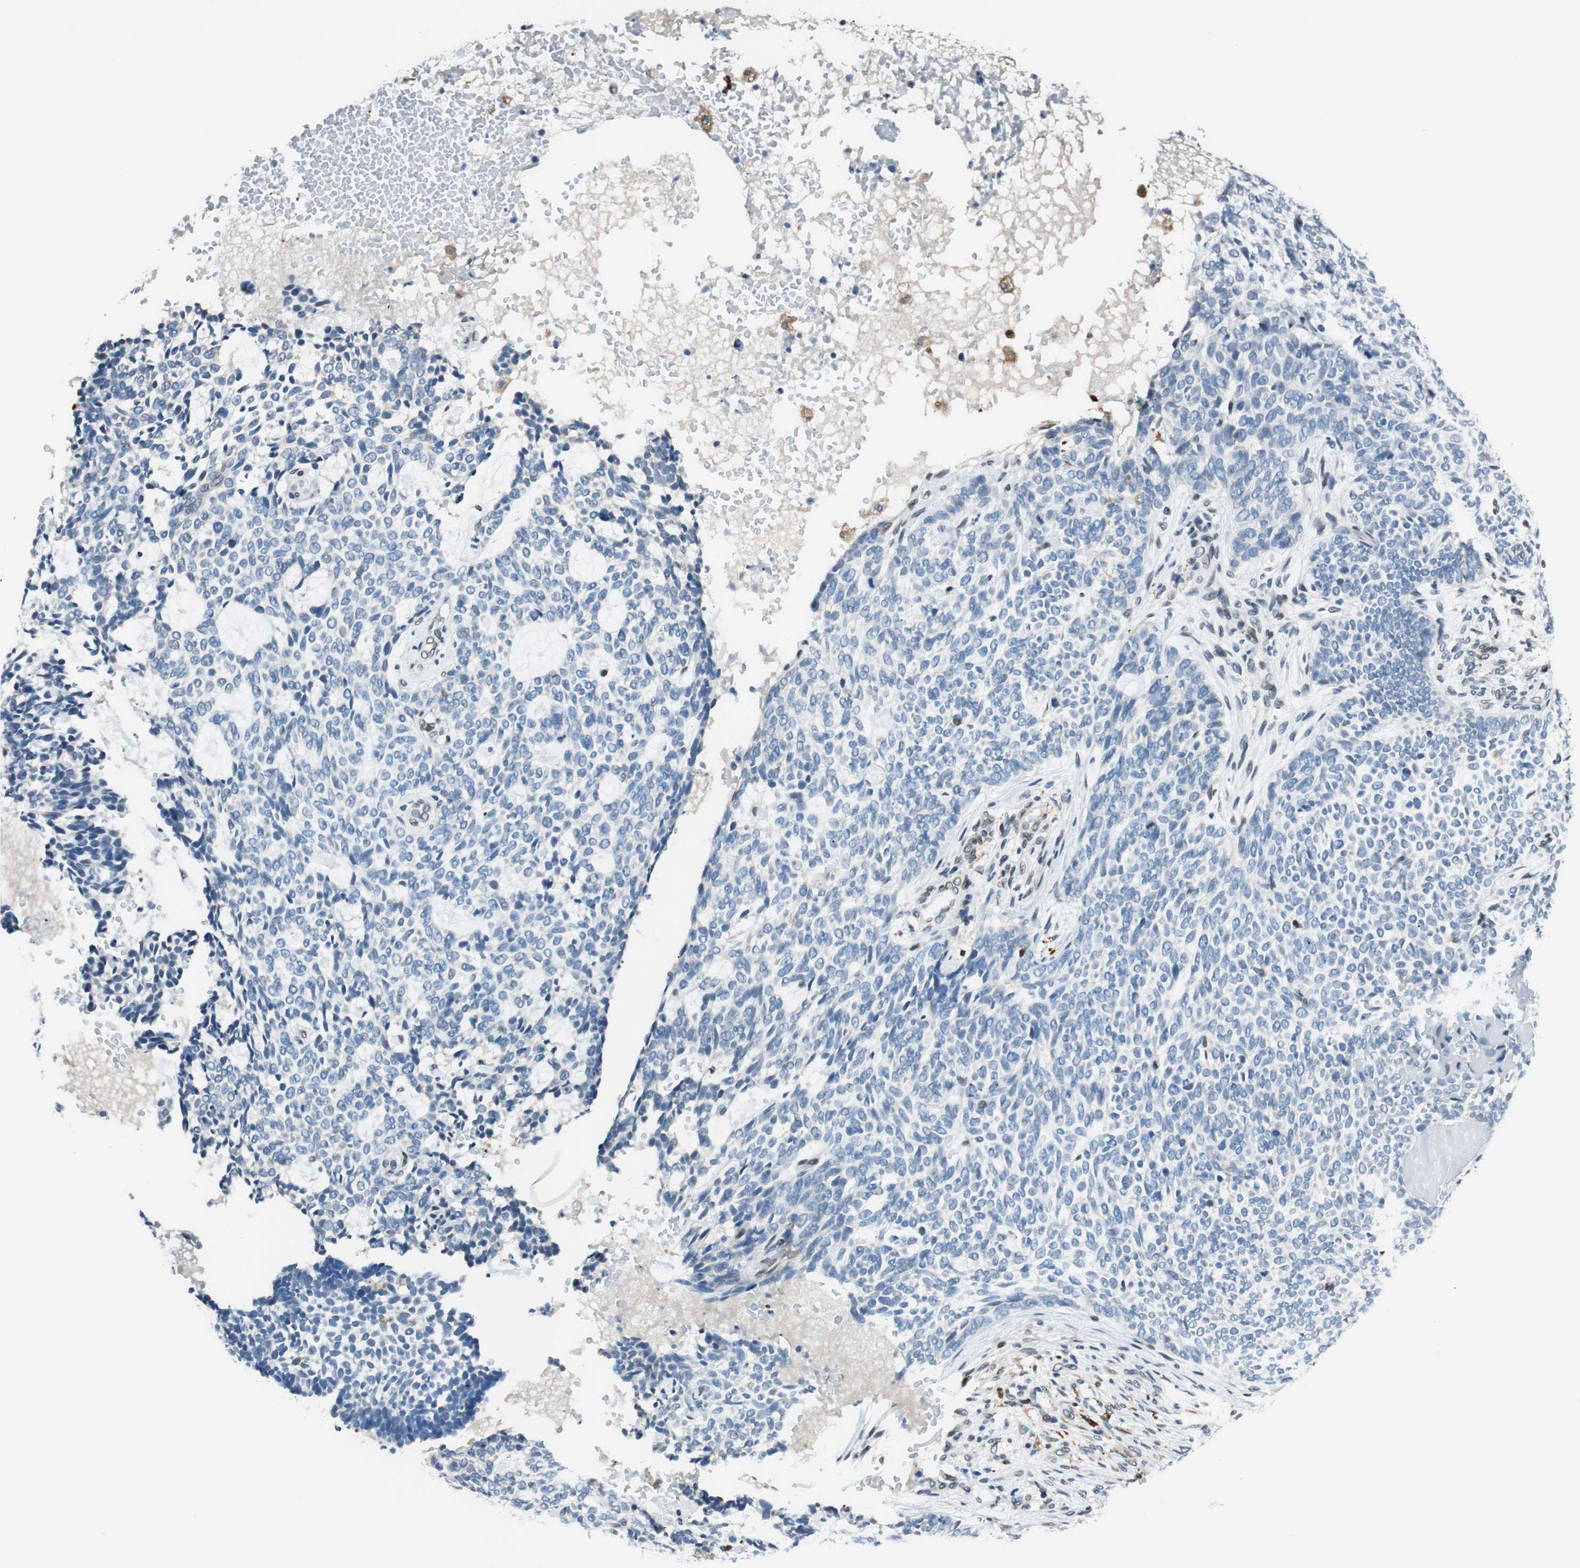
{"staining": {"intensity": "negative", "quantity": "none", "location": "none"}, "tissue": "skin cancer", "cell_type": "Tumor cells", "image_type": "cancer", "snomed": [{"axis": "morphology", "description": "Basal cell carcinoma"}, {"axis": "topography", "description": "Skin"}], "caption": "Immunohistochemical staining of human skin basal cell carcinoma shows no significant staining in tumor cells.", "gene": "TMEM260", "patient": {"sex": "male", "age": 87}}